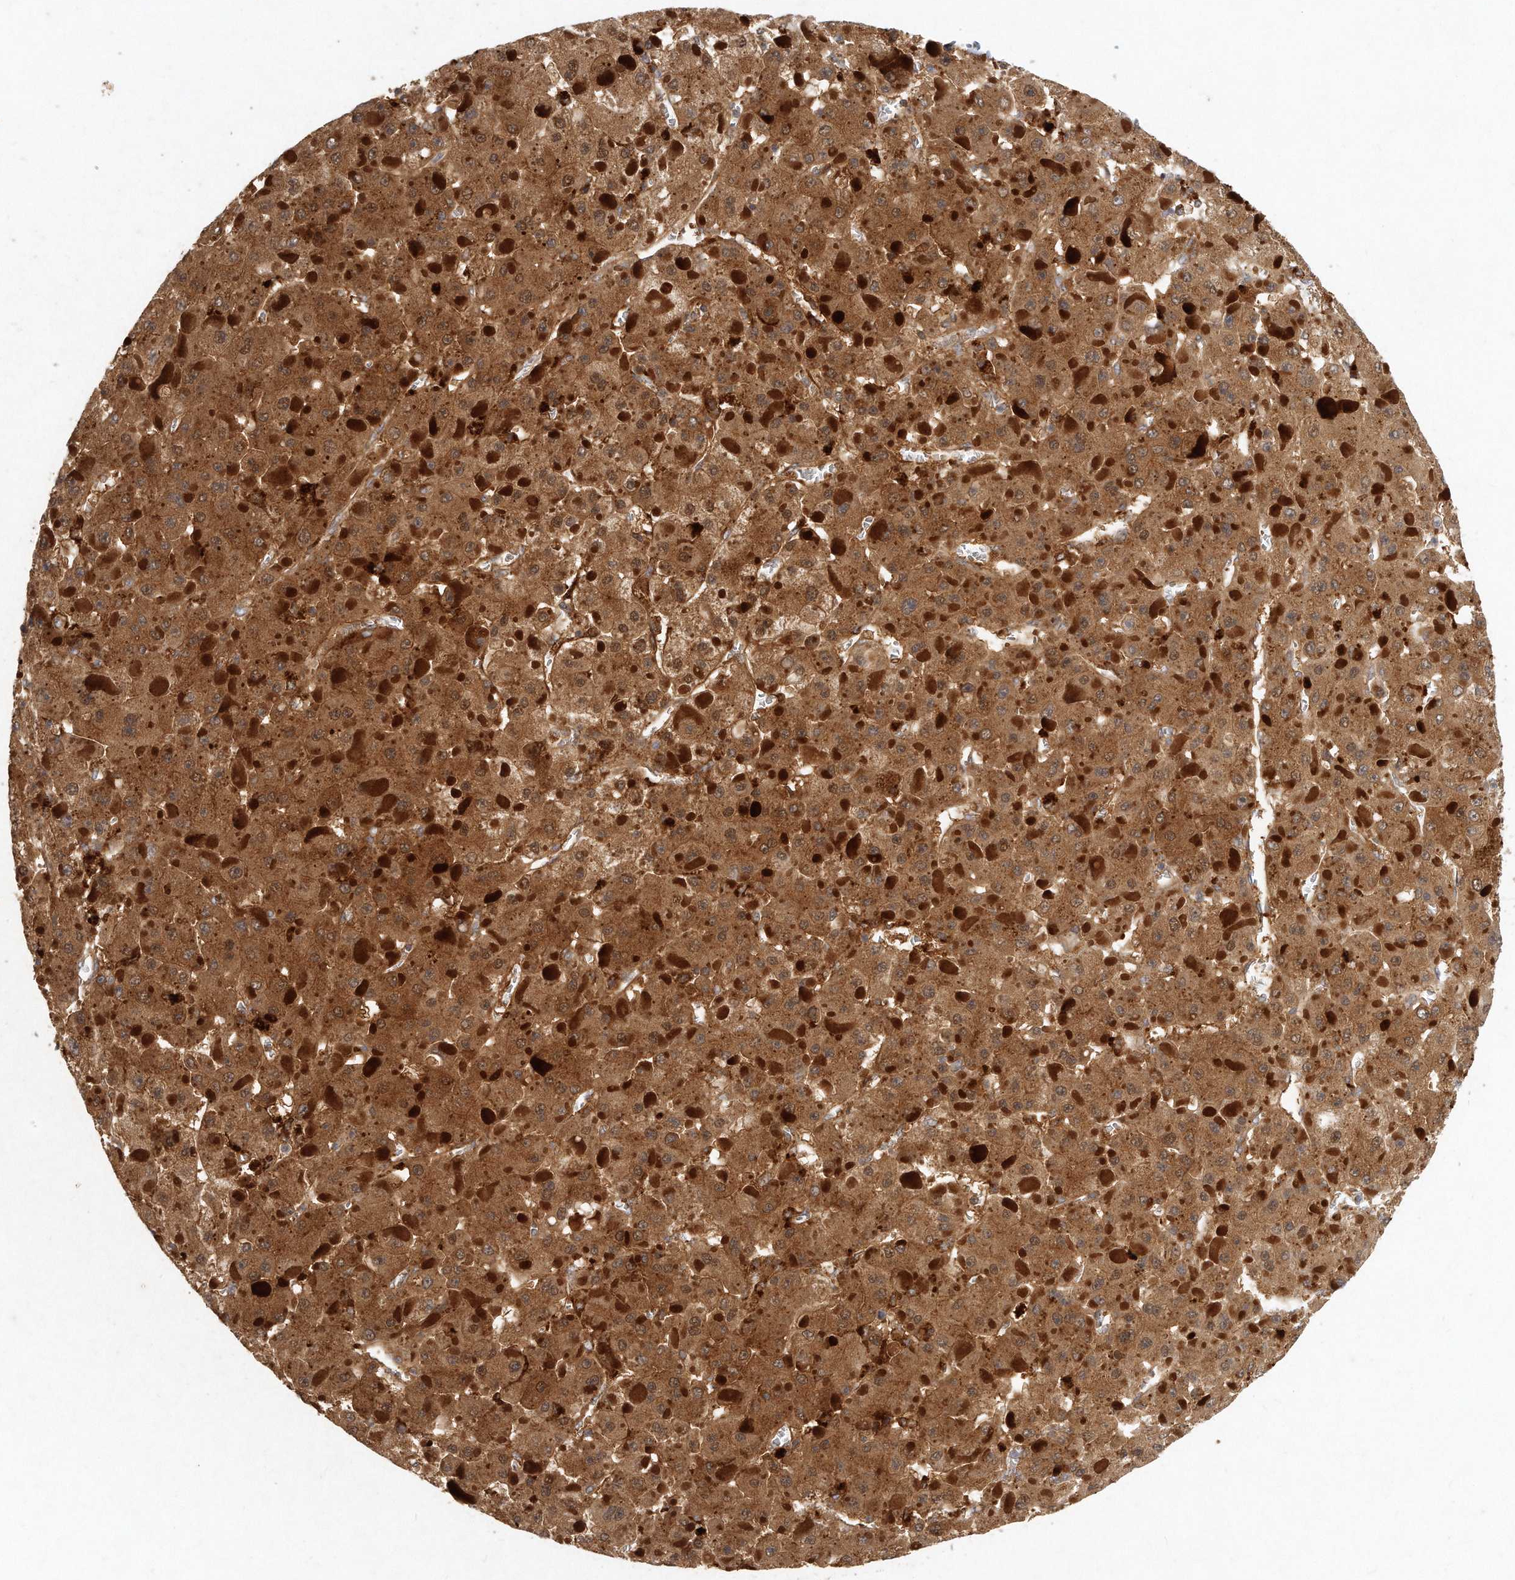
{"staining": {"intensity": "moderate", "quantity": ">75%", "location": "cytoplasmic/membranous"}, "tissue": "liver cancer", "cell_type": "Tumor cells", "image_type": "cancer", "snomed": [{"axis": "morphology", "description": "Carcinoma, Hepatocellular, NOS"}, {"axis": "topography", "description": "Liver"}], "caption": "The photomicrograph reveals immunohistochemical staining of liver hepatocellular carcinoma. There is moderate cytoplasmic/membranous positivity is appreciated in about >75% of tumor cells.", "gene": "LGALS8", "patient": {"sex": "female", "age": 73}}